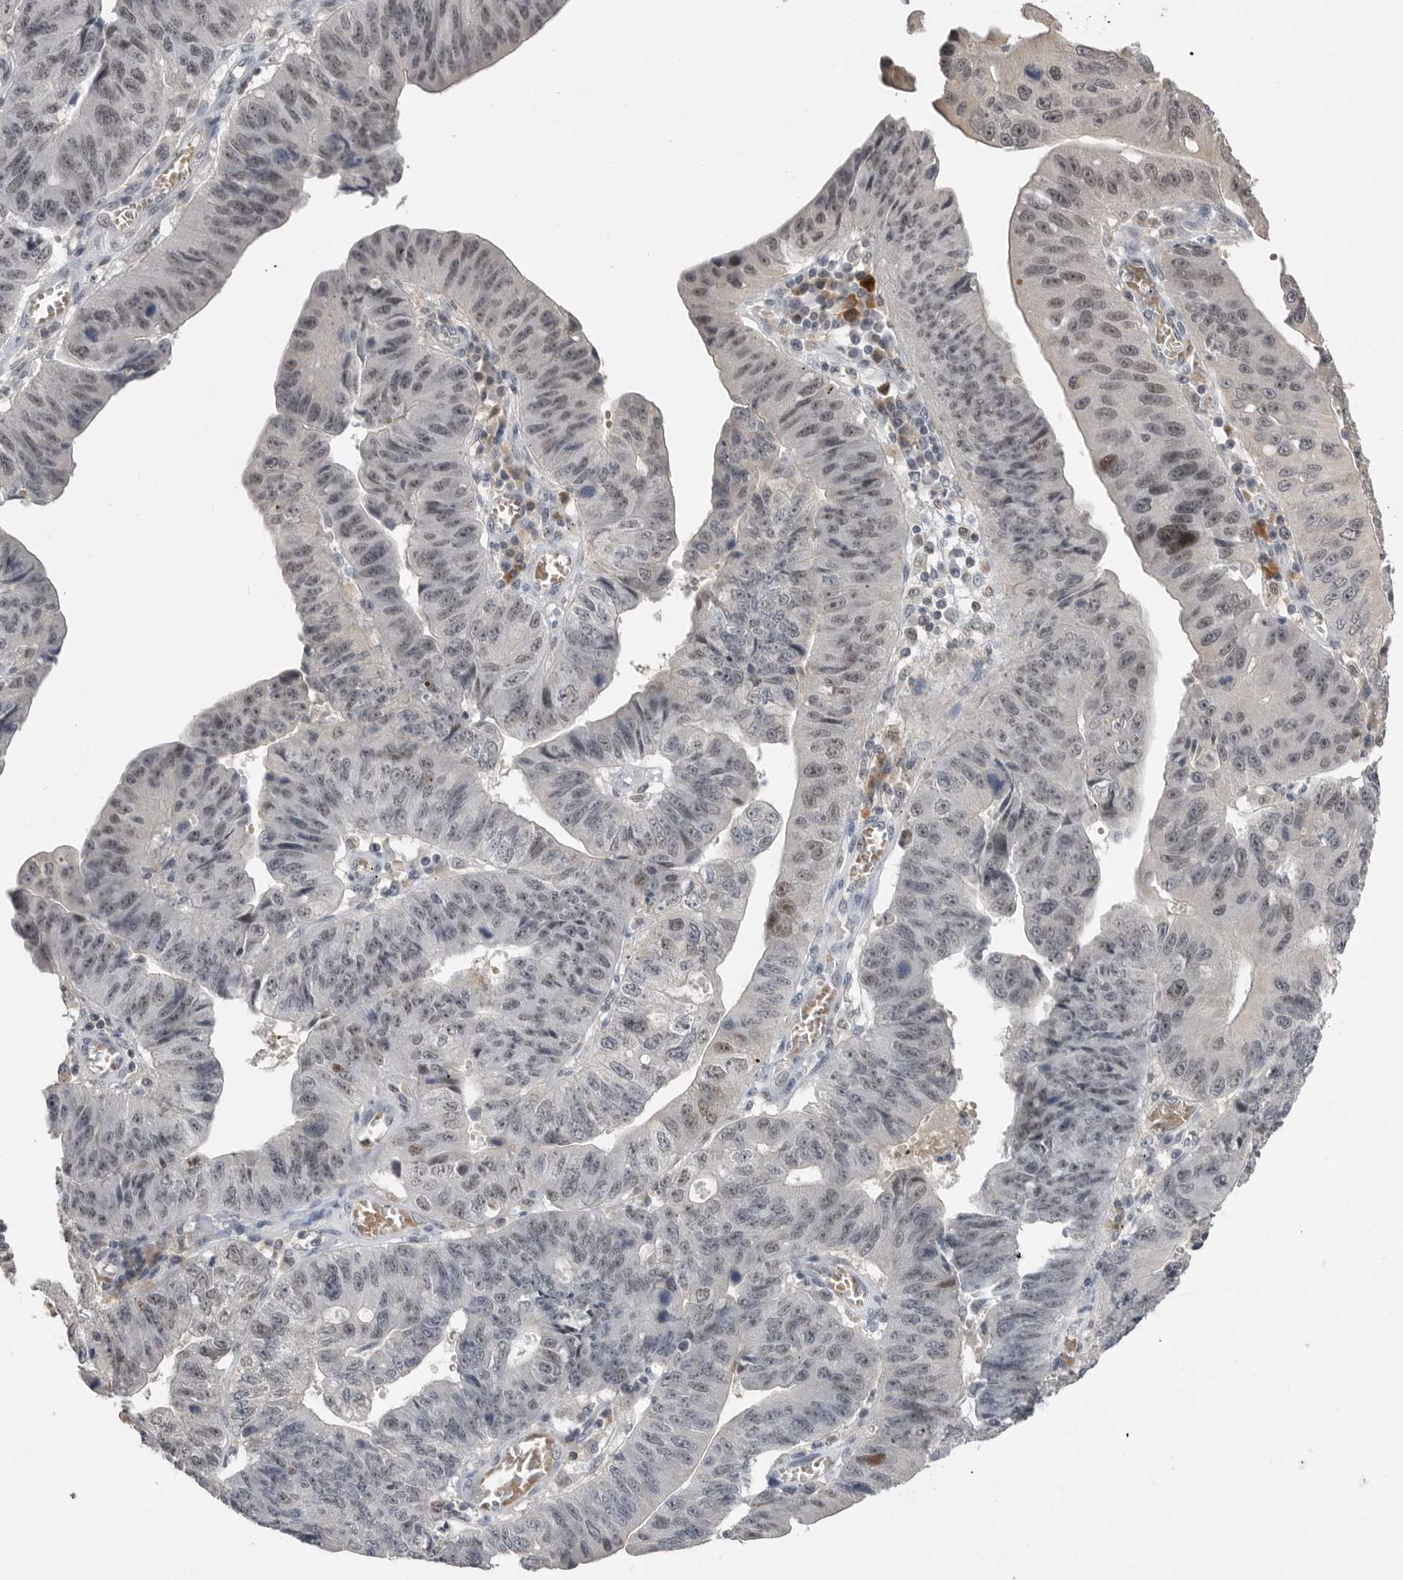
{"staining": {"intensity": "moderate", "quantity": "25%-75%", "location": "nuclear"}, "tissue": "stomach cancer", "cell_type": "Tumor cells", "image_type": "cancer", "snomed": [{"axis": "morphology", "description": "Adenocarcinoma, NOS"}, {"axis": "topography", "description": "Stomach"}], "caption": "Tumor cells reveal medium levels of moderate nuclear expression in approximately 25%-75% of cells in human adenocarcinoma (stomach).", "gene": "PLEKHF1", "patient": {"sex": "male", "age": 59}}